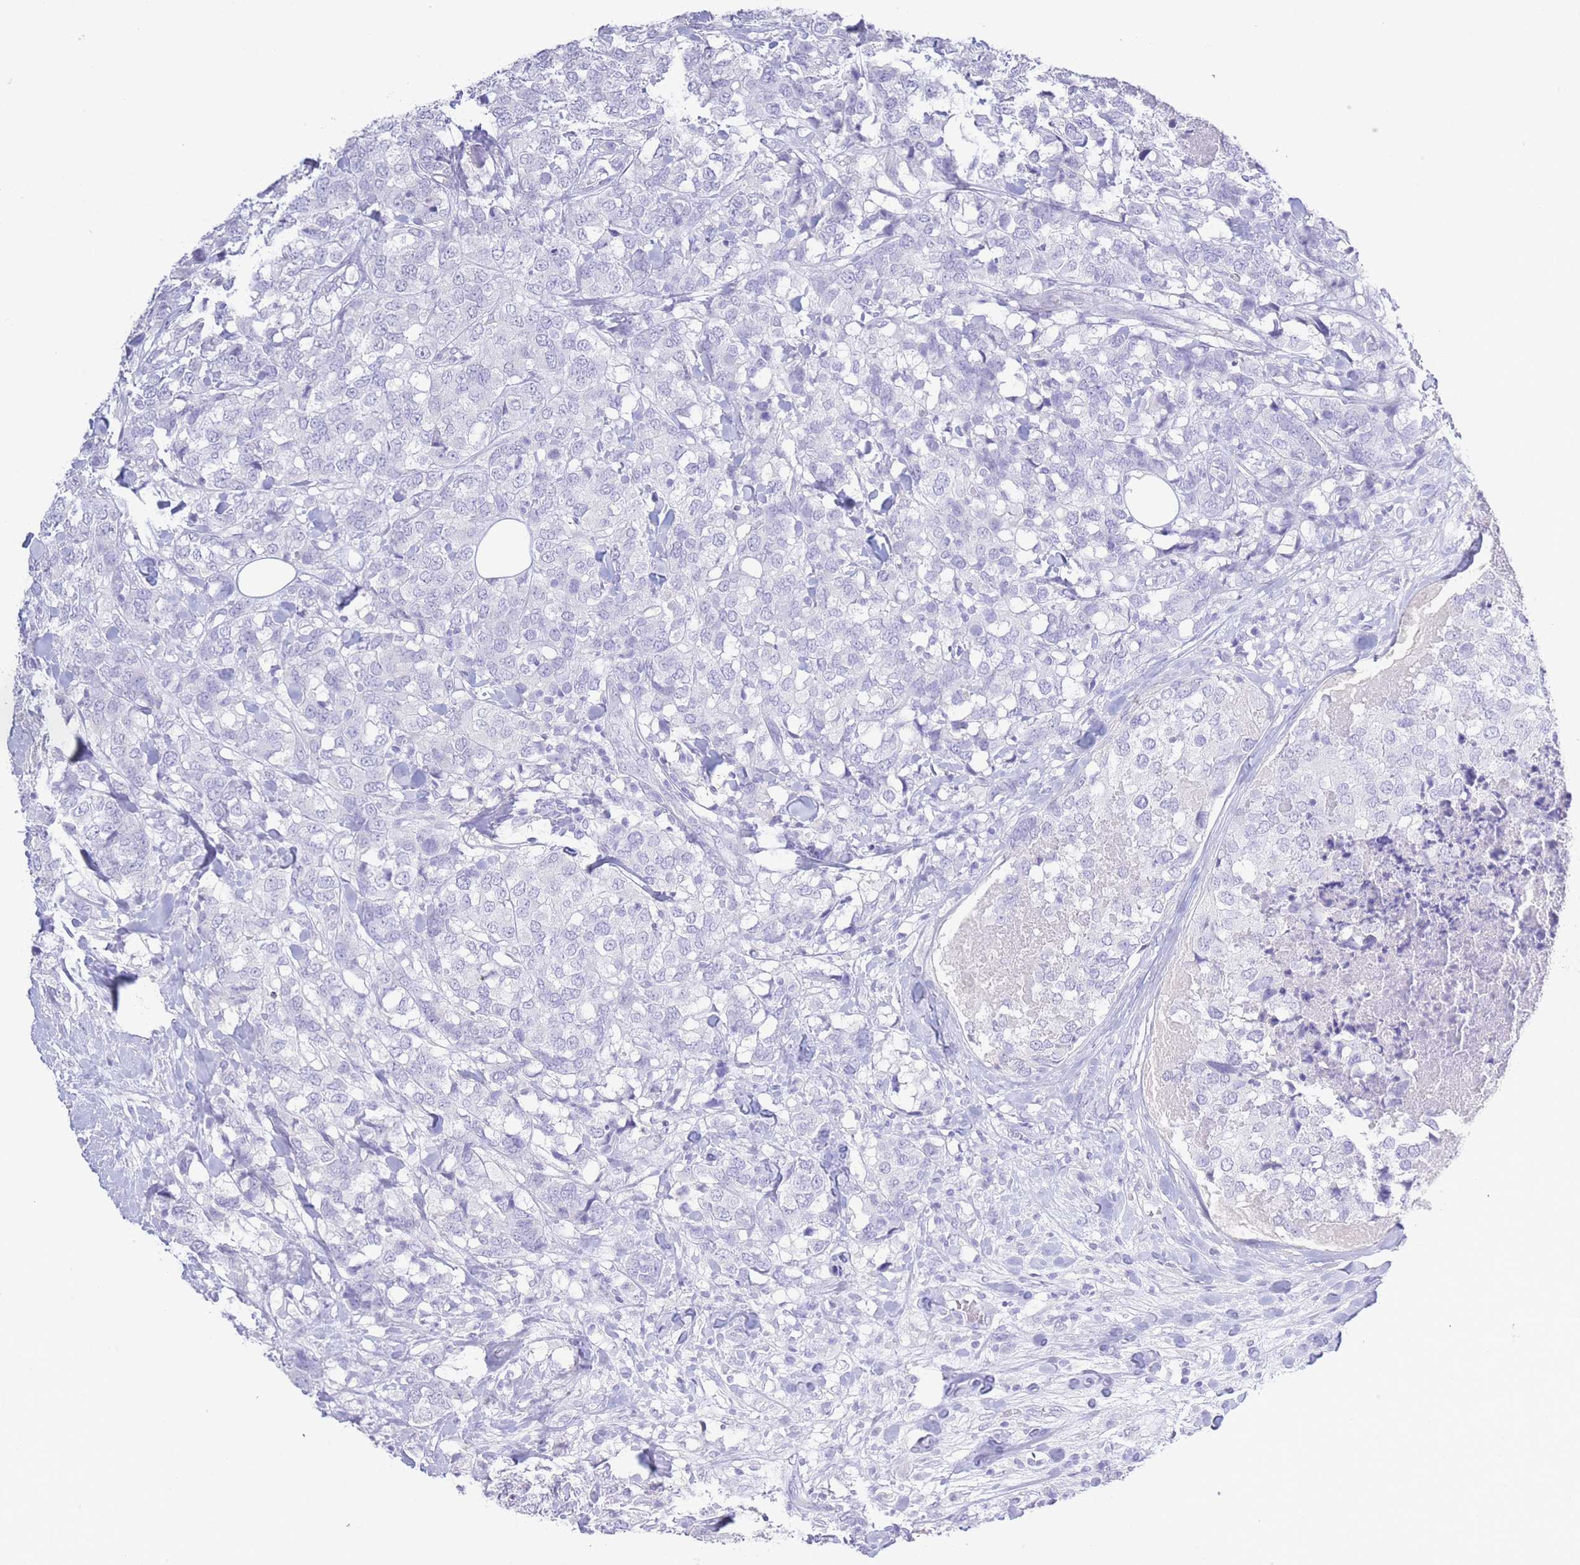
{"staining": {"intensity": "negative", "quantity": "none", "location": "none"}, "tissue": "breast cancer", "cell_type": "Tumor cells", "image_type": "cancer", "snomed": [{"axis": "morphology", "description": "Lobular carcinoma"}, {"axis": "topography", "description": "Breast"}], "caption": "The image exhibits no staining of tumor cells in breast cancer.", "gene": "PKLR", "patient": {"sex": "female", "age": 59}}